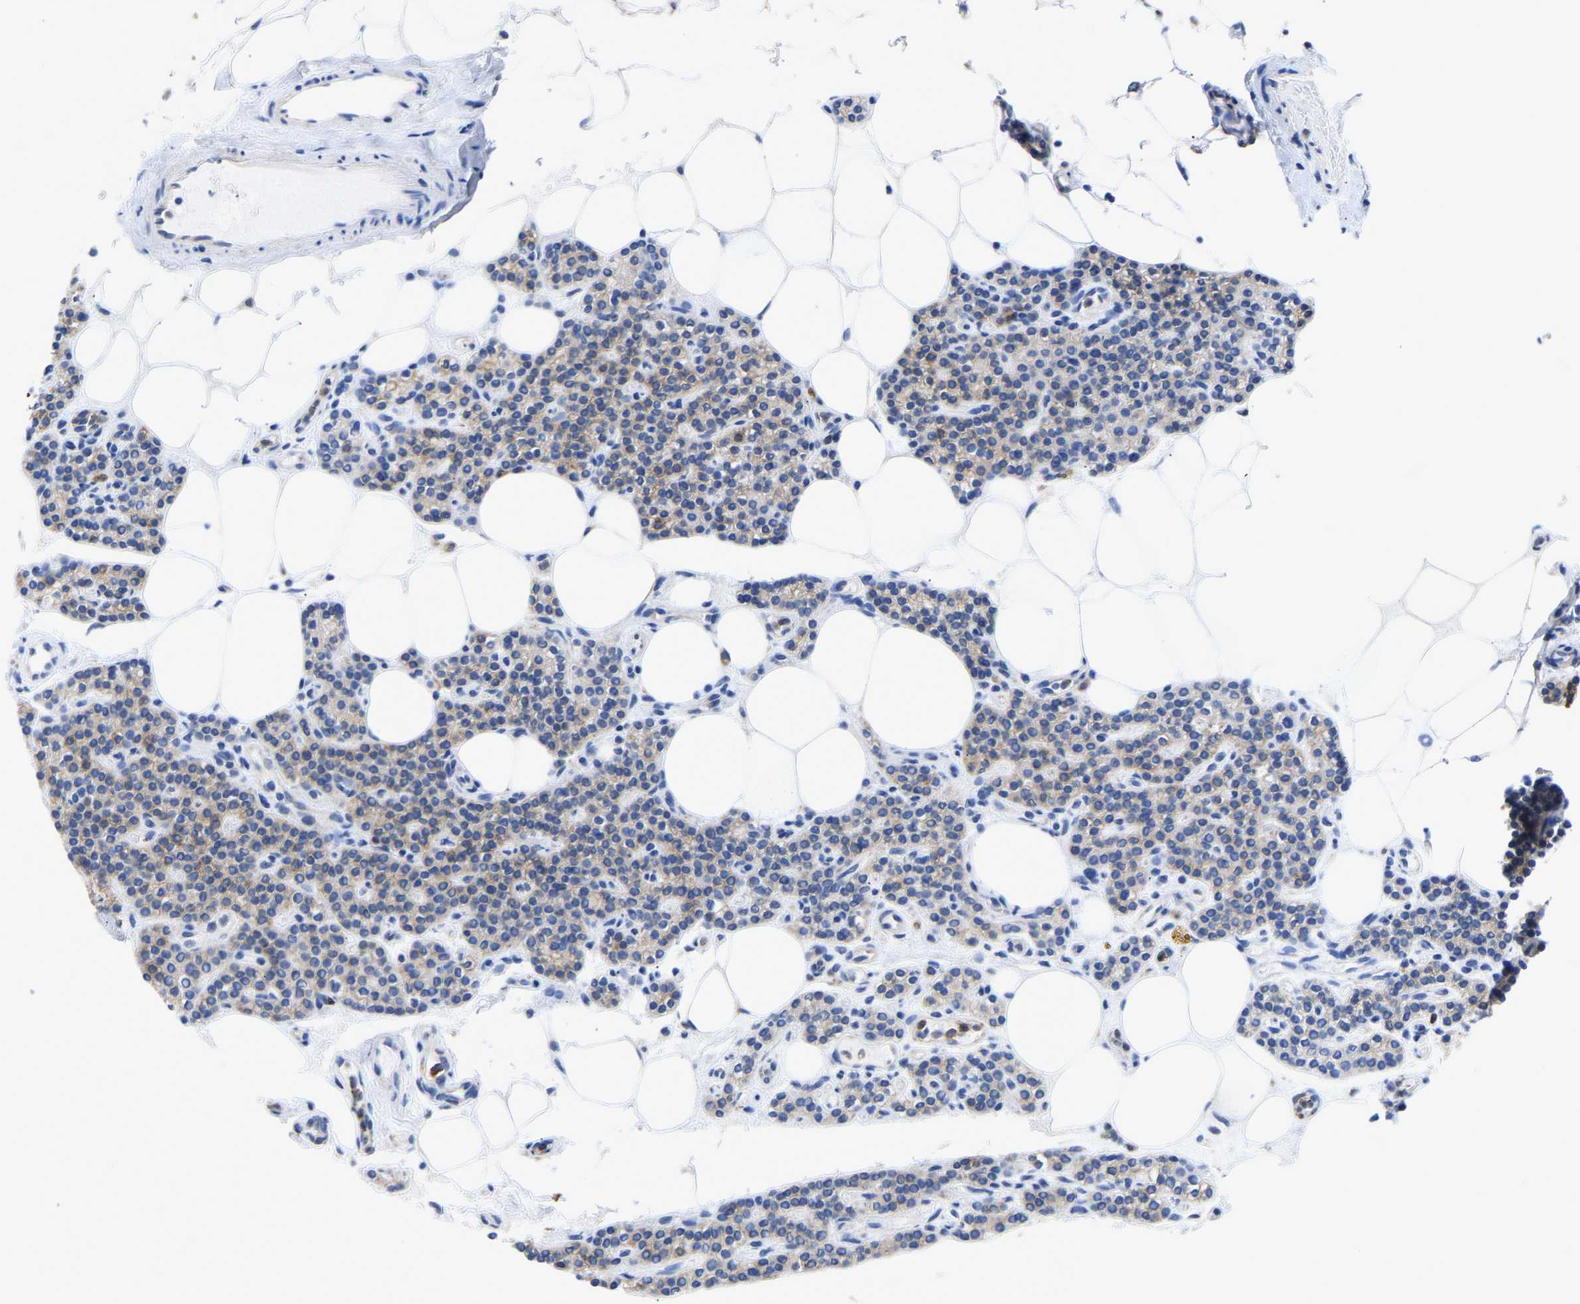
{"staining": {"intensity": "weak", "quantity": "<25%", "location": "cytoplasmic/membranous"}, "tissue": "parathyroid gland", "cell_type": "Glandular cells", "image_type": "normal", "snomed": [{"axis": "morphology", "description": "Normal tissue, NOS"}, {"axis": "morphology", "description": "Adenoma, NOS"}, {"axis": "topography", "description": "Parathyroid gland"}], "caption": "Glandular cells show no significant protein expression in benign parathyroid gland.", "gene": "P4HB", "patient": {"sex": "female", "age": 70}}